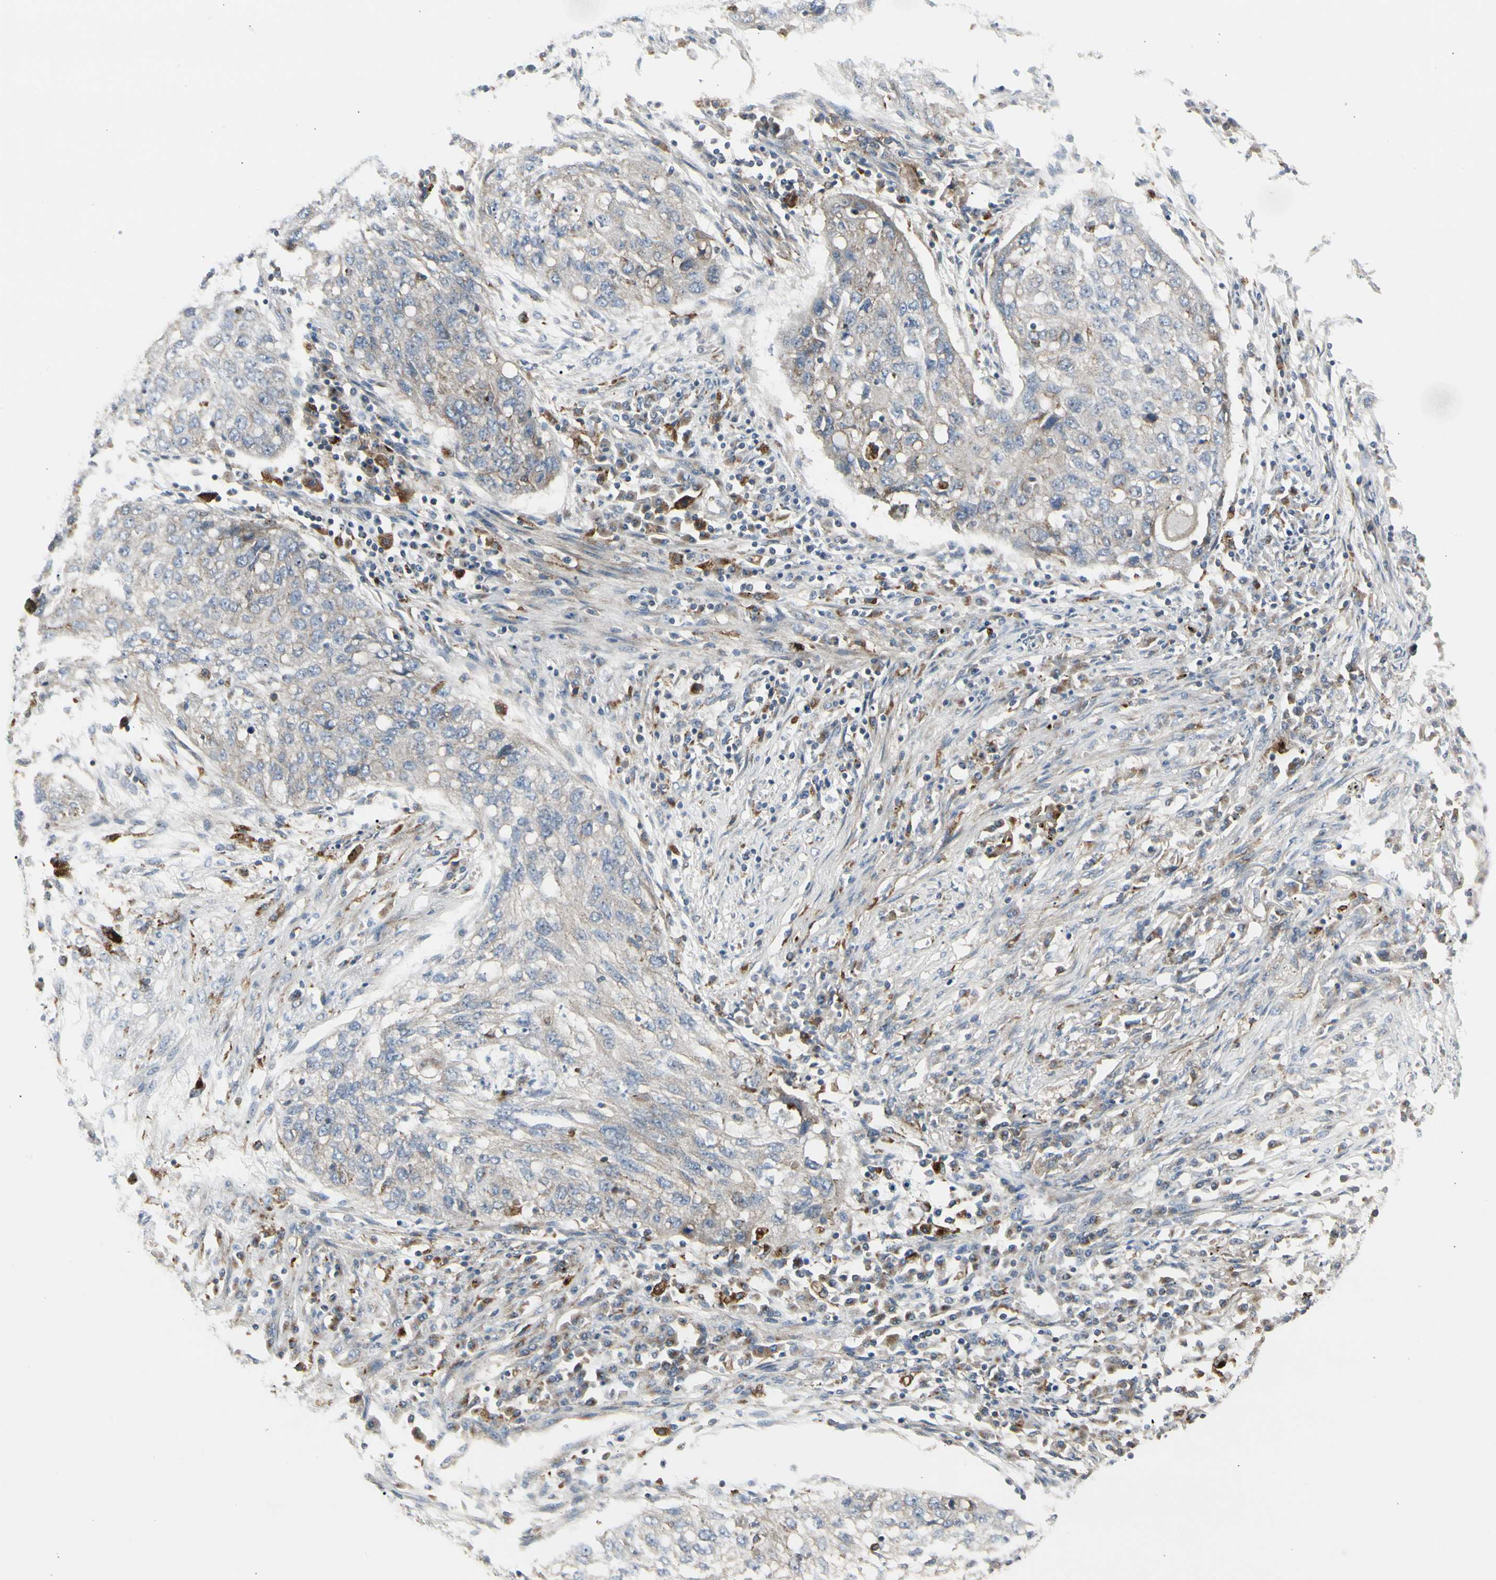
{"staining": {"intensity": "negative", "quantity": "none", "location": "none"}, "tissue": "lung cancer", "cell_type": "Tumor cells", "image_type": "cancer", "snomed": [{"axis": "morphology", "description": "Squamous cell carcinoma, NOS"}, {"axis": "topography", "description": "Lung"}], "caption": "IHC photomicrograph of lung squamous cell carcinoma stained for a protein (brown), which reveals no expression in tumor cells.", "gene": "ATP6V1B2", "patient": {"sex": "female", "age": 63}}